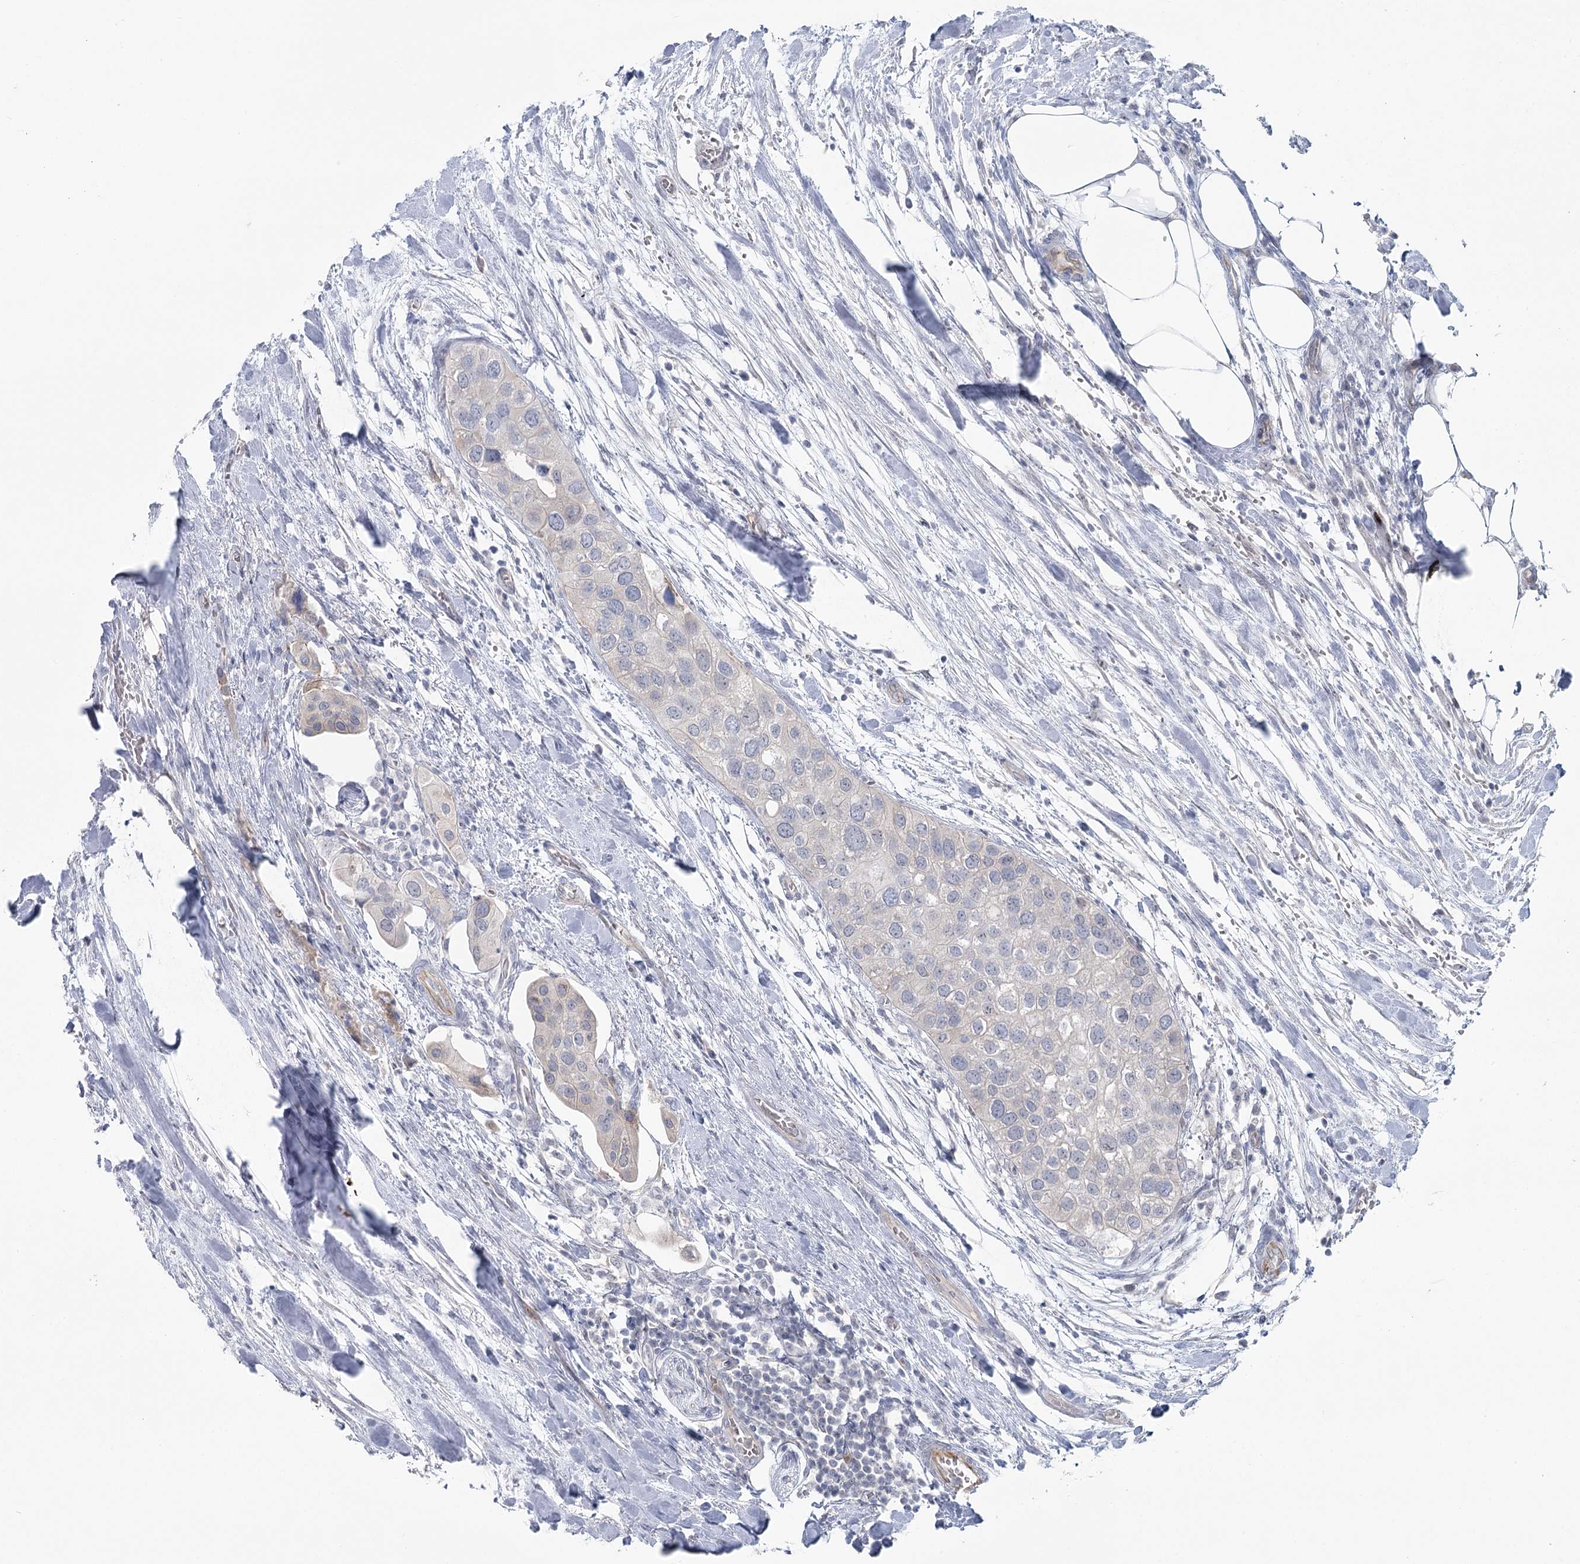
{"staining": {"intensity": "negative", "quantity": "none", "location": "none"}, "tissue": "urothelial cancer", "cell_type": "Tumor cells", "image_type": "cancer", "snomed": [{"axis": "morphology", "description": "Urothelial carcinoma, High grade"}, {"axis": "topography", "description": "Urinary bladder"}], "caption": "DAB immunohistochemical staining of human urothelial cancer exhibits no significant positivity in tumor cells. The staining was performed using DAB (3,3'-diaminobenzidine) to visualize the protein expression in brown, while the nuclei were stained in blue with hematoxylin (Magnification: 20x).", "gene": "ABHD8", "patient": {"sex": "male", "age": 64}}